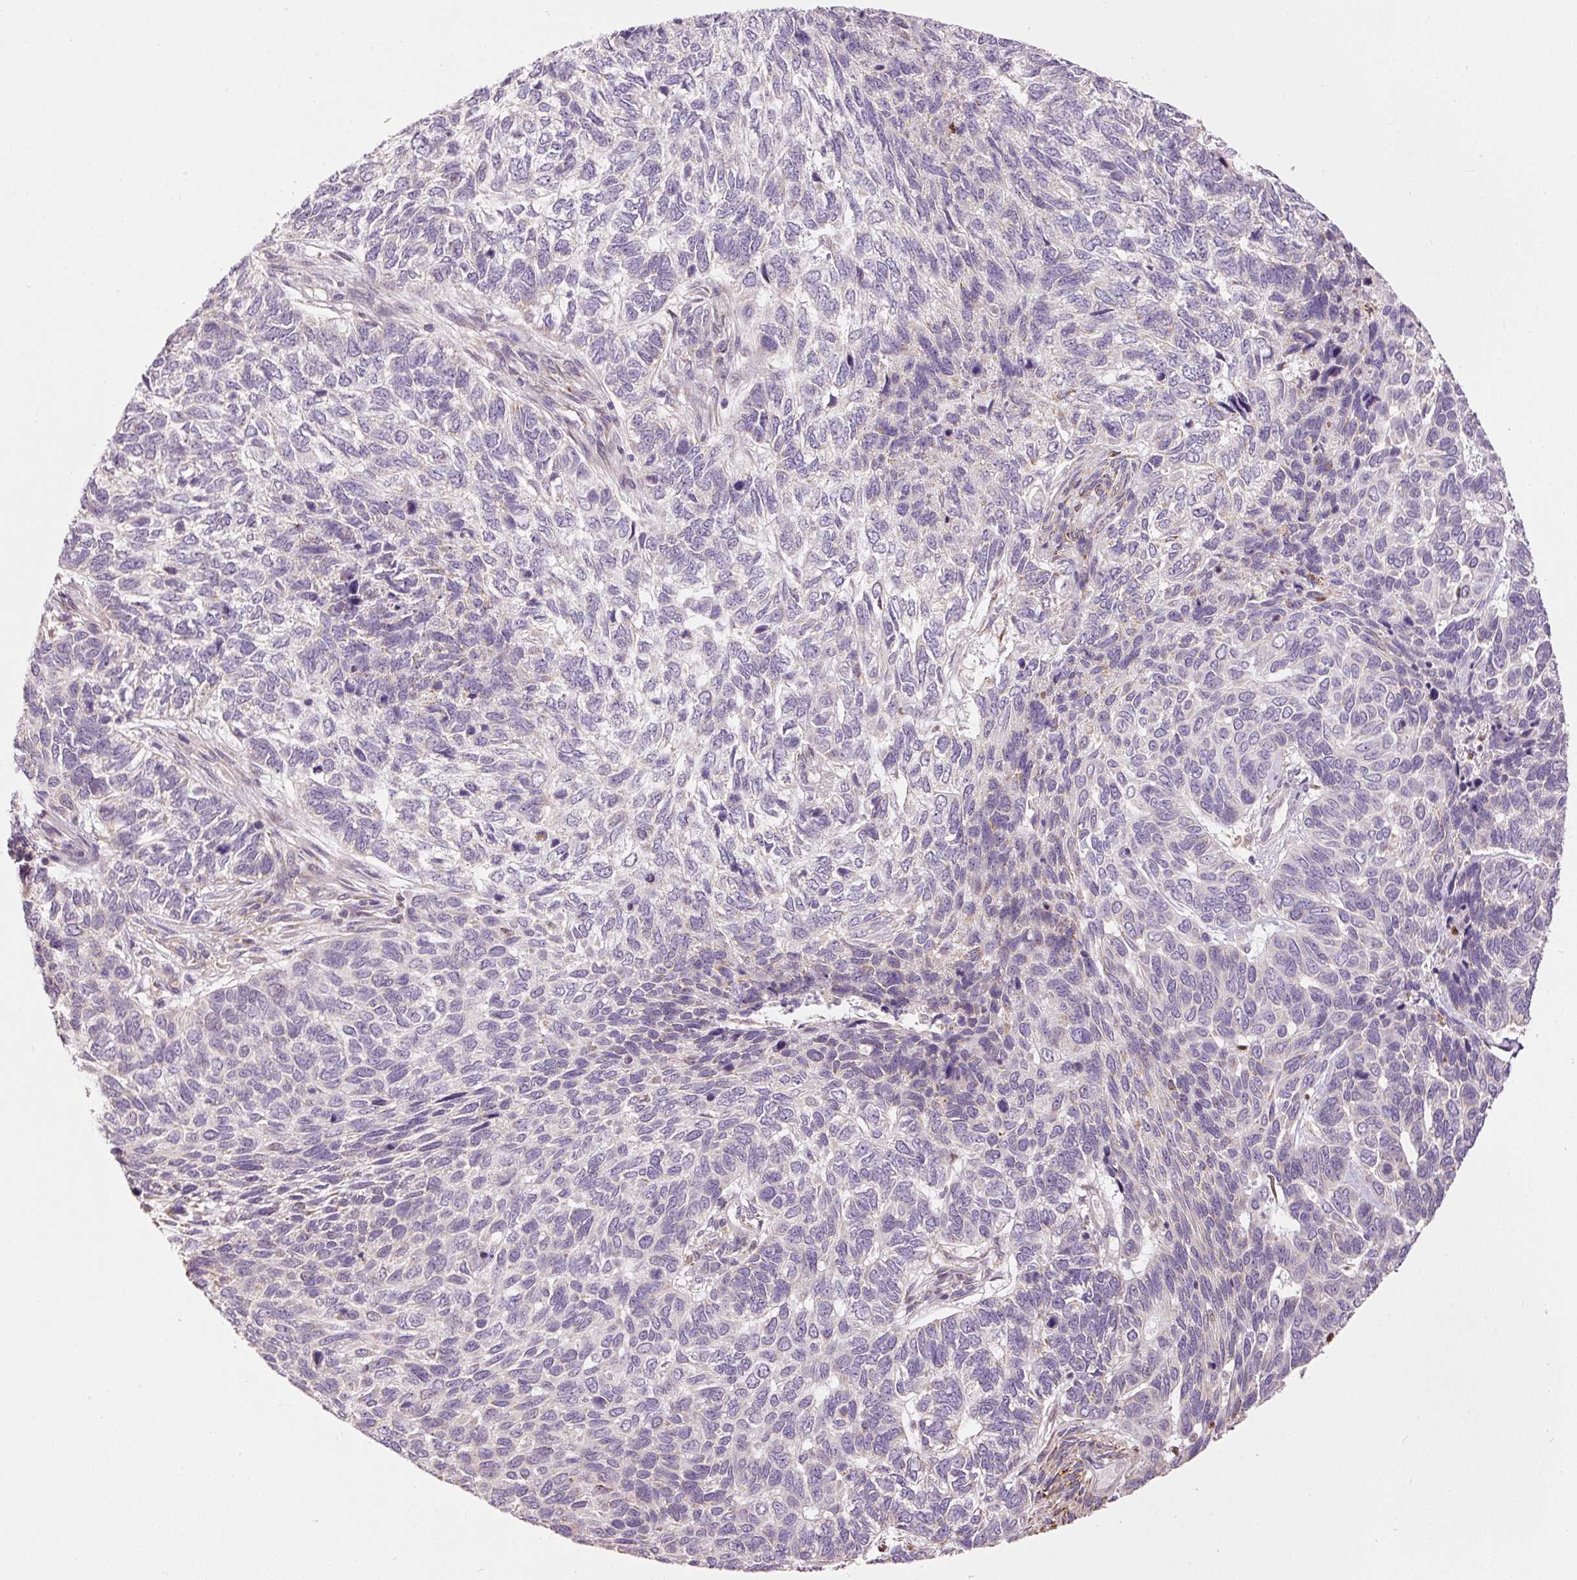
{"staining": {"intensity": "negative", "quantity": "none", "location": "none"}, "tissue": "skin cancer", "cell_type": "Tumor cells", "image_type": "cancer", "snomed": [{"axis": "morphology", "description": "Basal cell carcinoma"}, {"axis": "topography", "description": "Skin"}], "caption": "DAB (3,3'-diaminobenzidine) immunohistochemical staining of human skin cancer (basal cell carcinoma) exhibits no significant expression in tumor cells.", "gene": "MTHFD1L", "patient": {"sex": "female", "age": 65}}